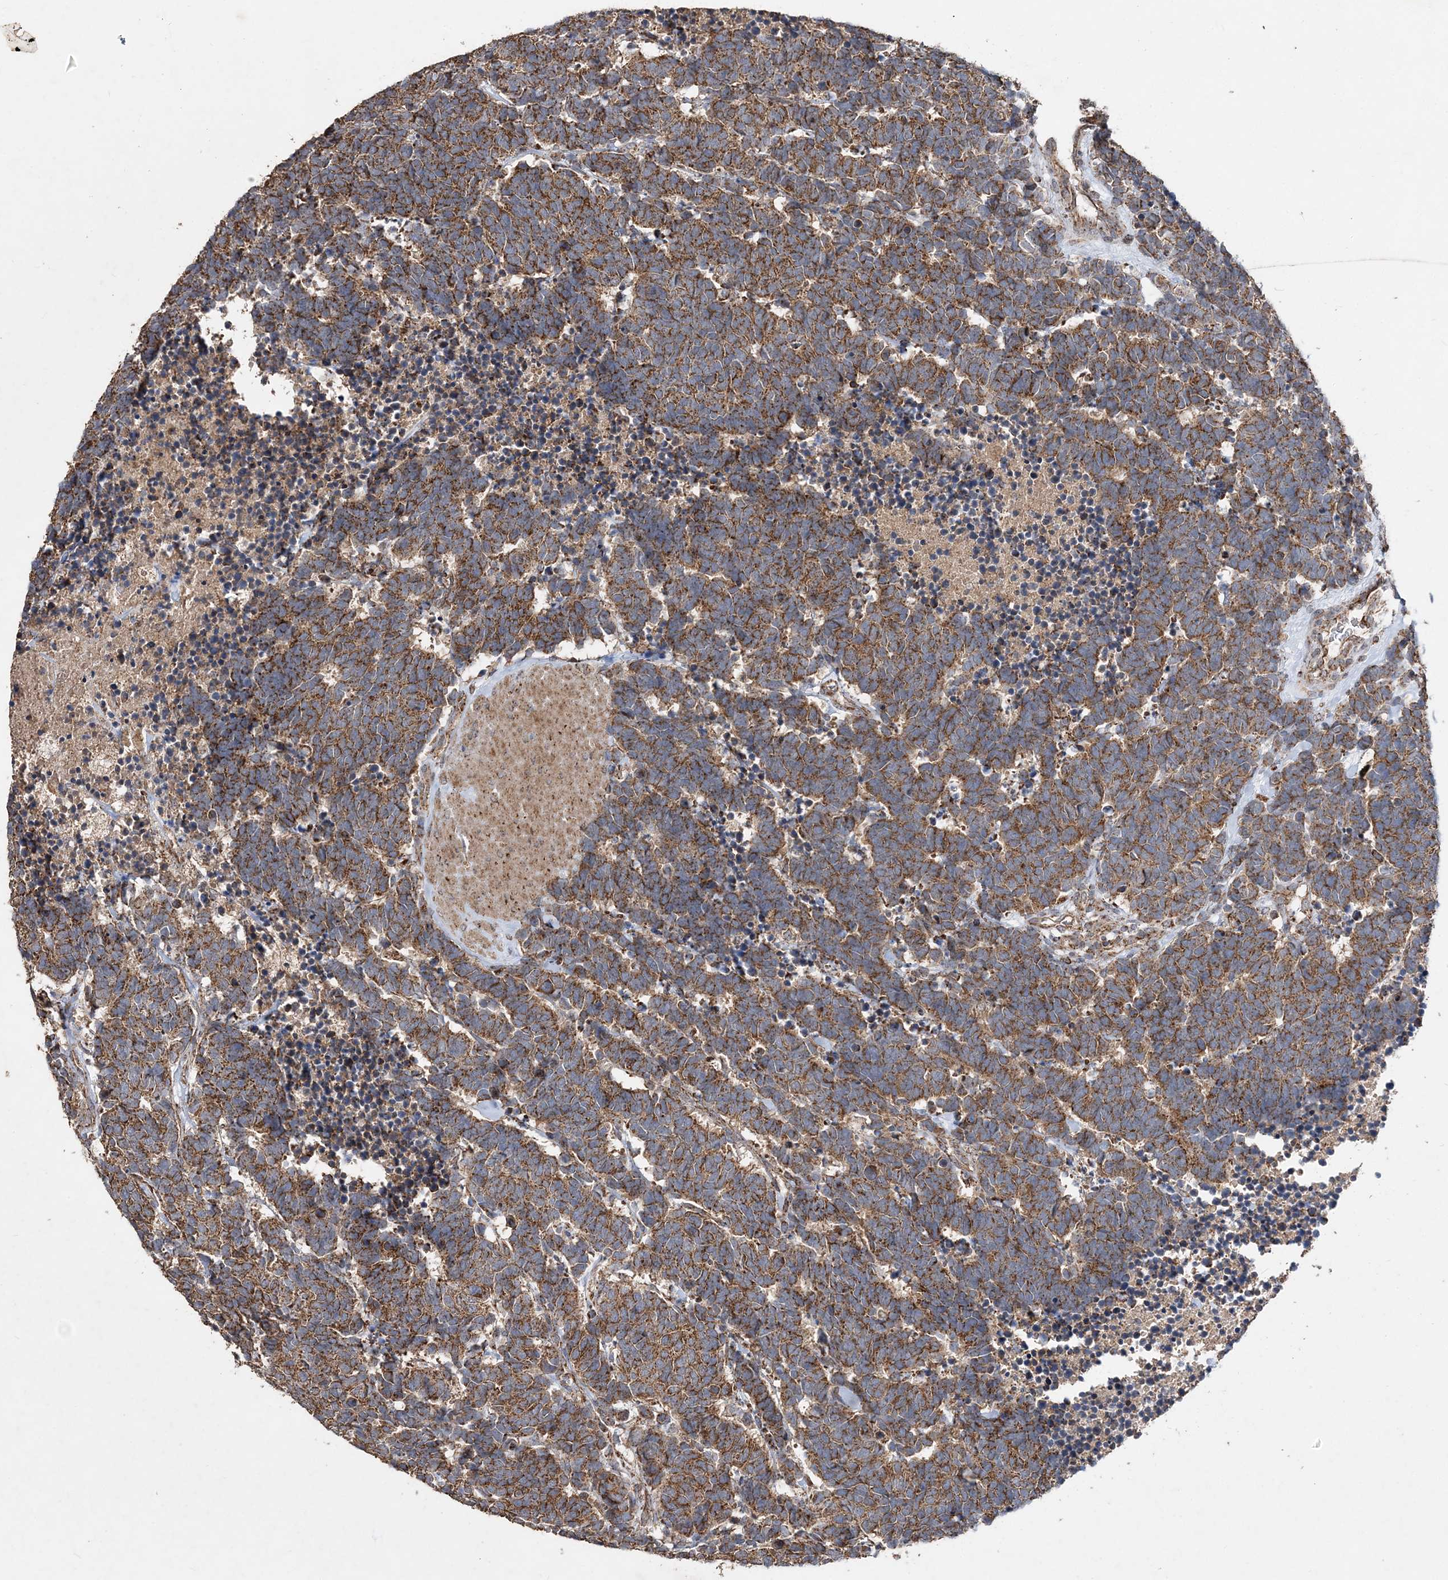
{"staining": {"intensity": "strong", "quantity": ">75%", "location": "cytoplasmic/membranous"}, "tissue": "carcinoid", "cell_type": "Tumor cells", "image_type": "cancer", "snomed": [{"axis": "morphology", "description": "Carcinoma, NOS"}, {"axis": "morphology", "description": "Carcinoid, malignant, NOS"}, {"axis": "topography", "description": "Urinary bladder"}], "caption": "Protein staining displays strong cytoplasmic/membranous expression in about >75% of tumor cells in carcinoid (malignant).", "gene": "POC5", "patient": {"sex": "male", "age": 57}}